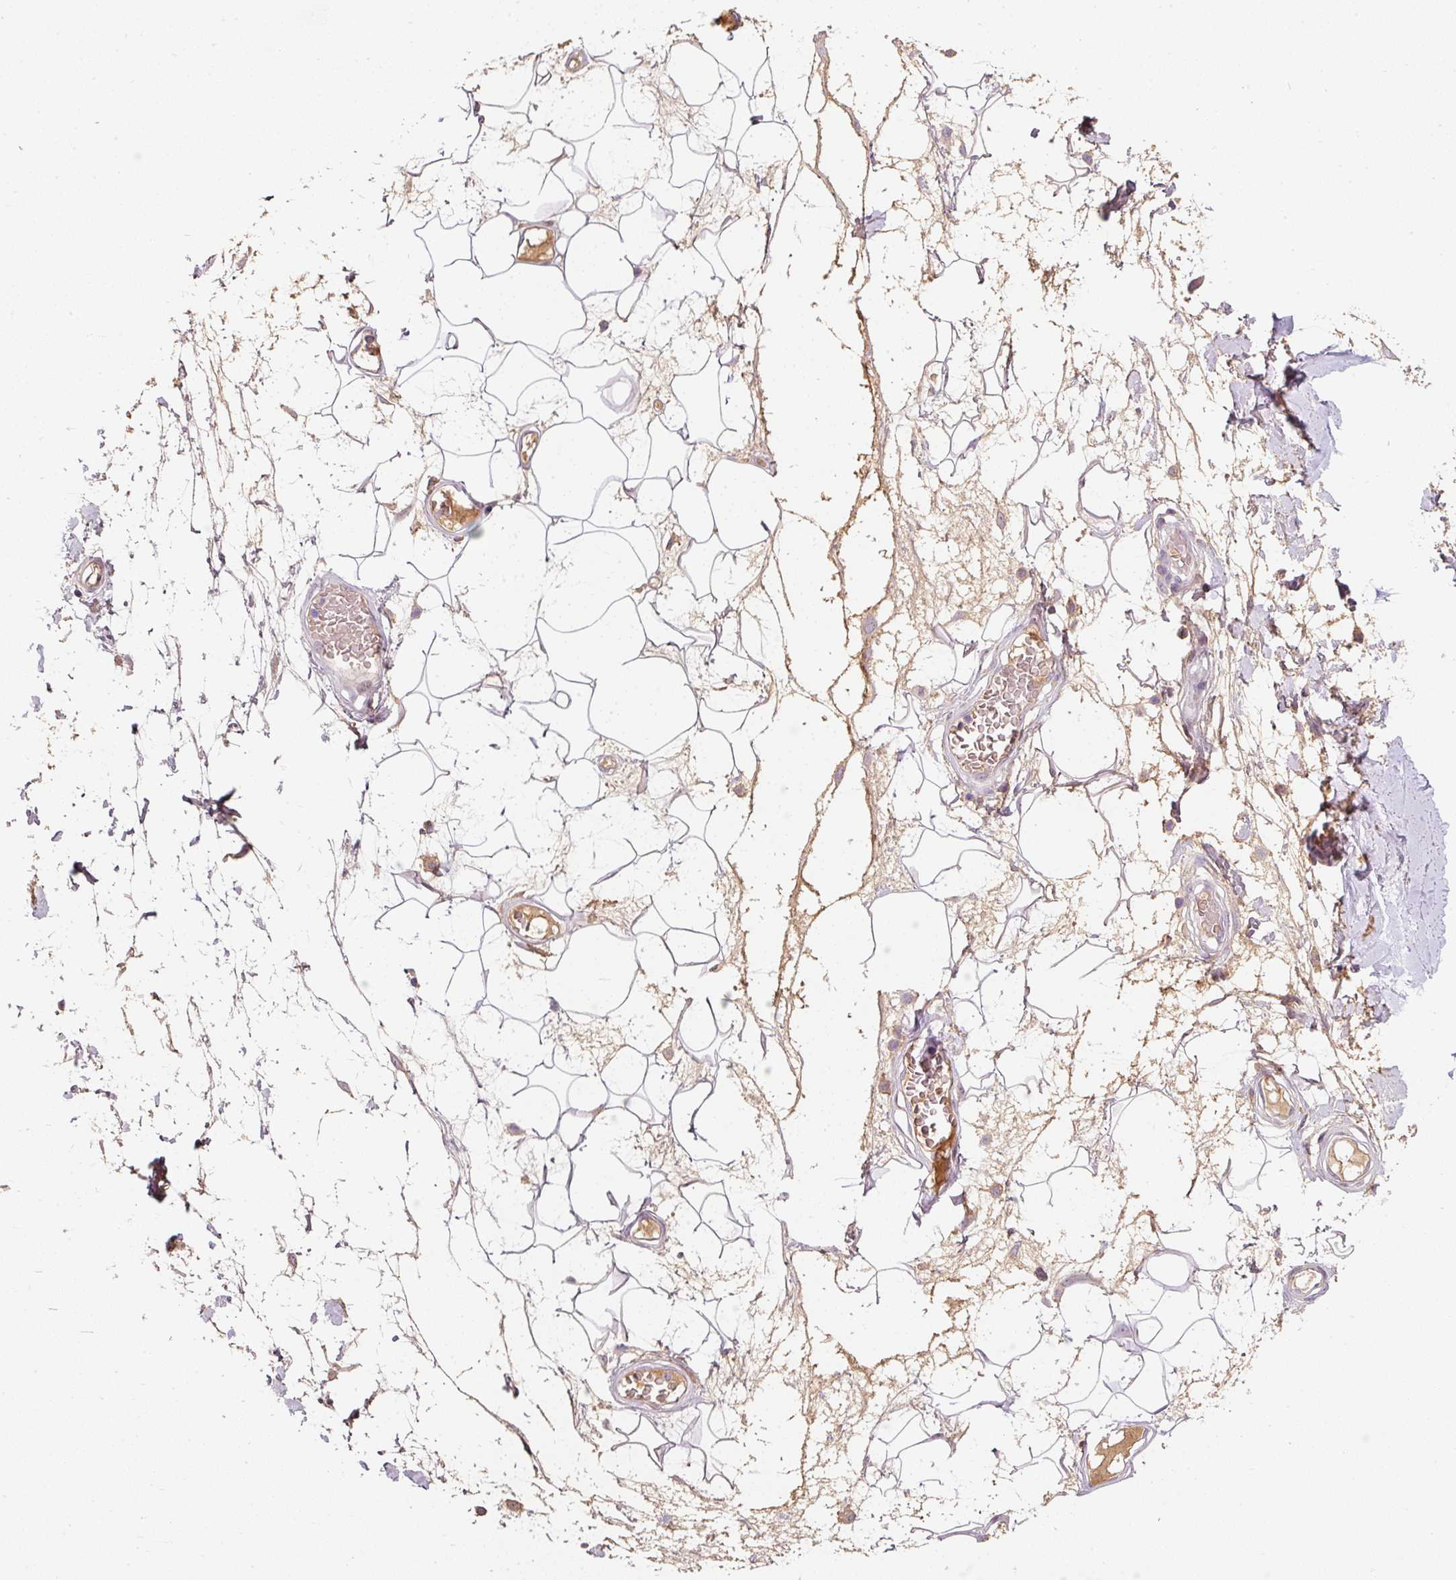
{"staining": {"intensity": "negative", "quantity": "none", "location": "none"}, "tissue": "adipose tissue", "cell_type": "Adipocytes", "image_type": "normal", "snomed": [{"axis": "morphology", "description": "Normal tissue, NOS"}, {"axis": "topography", "description": "Vulva"}, {"axis": "topography", "description": "Peripheral nerve tissue"}], "caption": "Histopathology image shows no significant protein expression in adipocytes of normal adipose tissue. (DAB (3,3'-diaminobenzidine) immunohistochemistry with hematoxylin counter stain).", "gene": "TMEM37", "patient": {"sex": "female", "age": 68}}